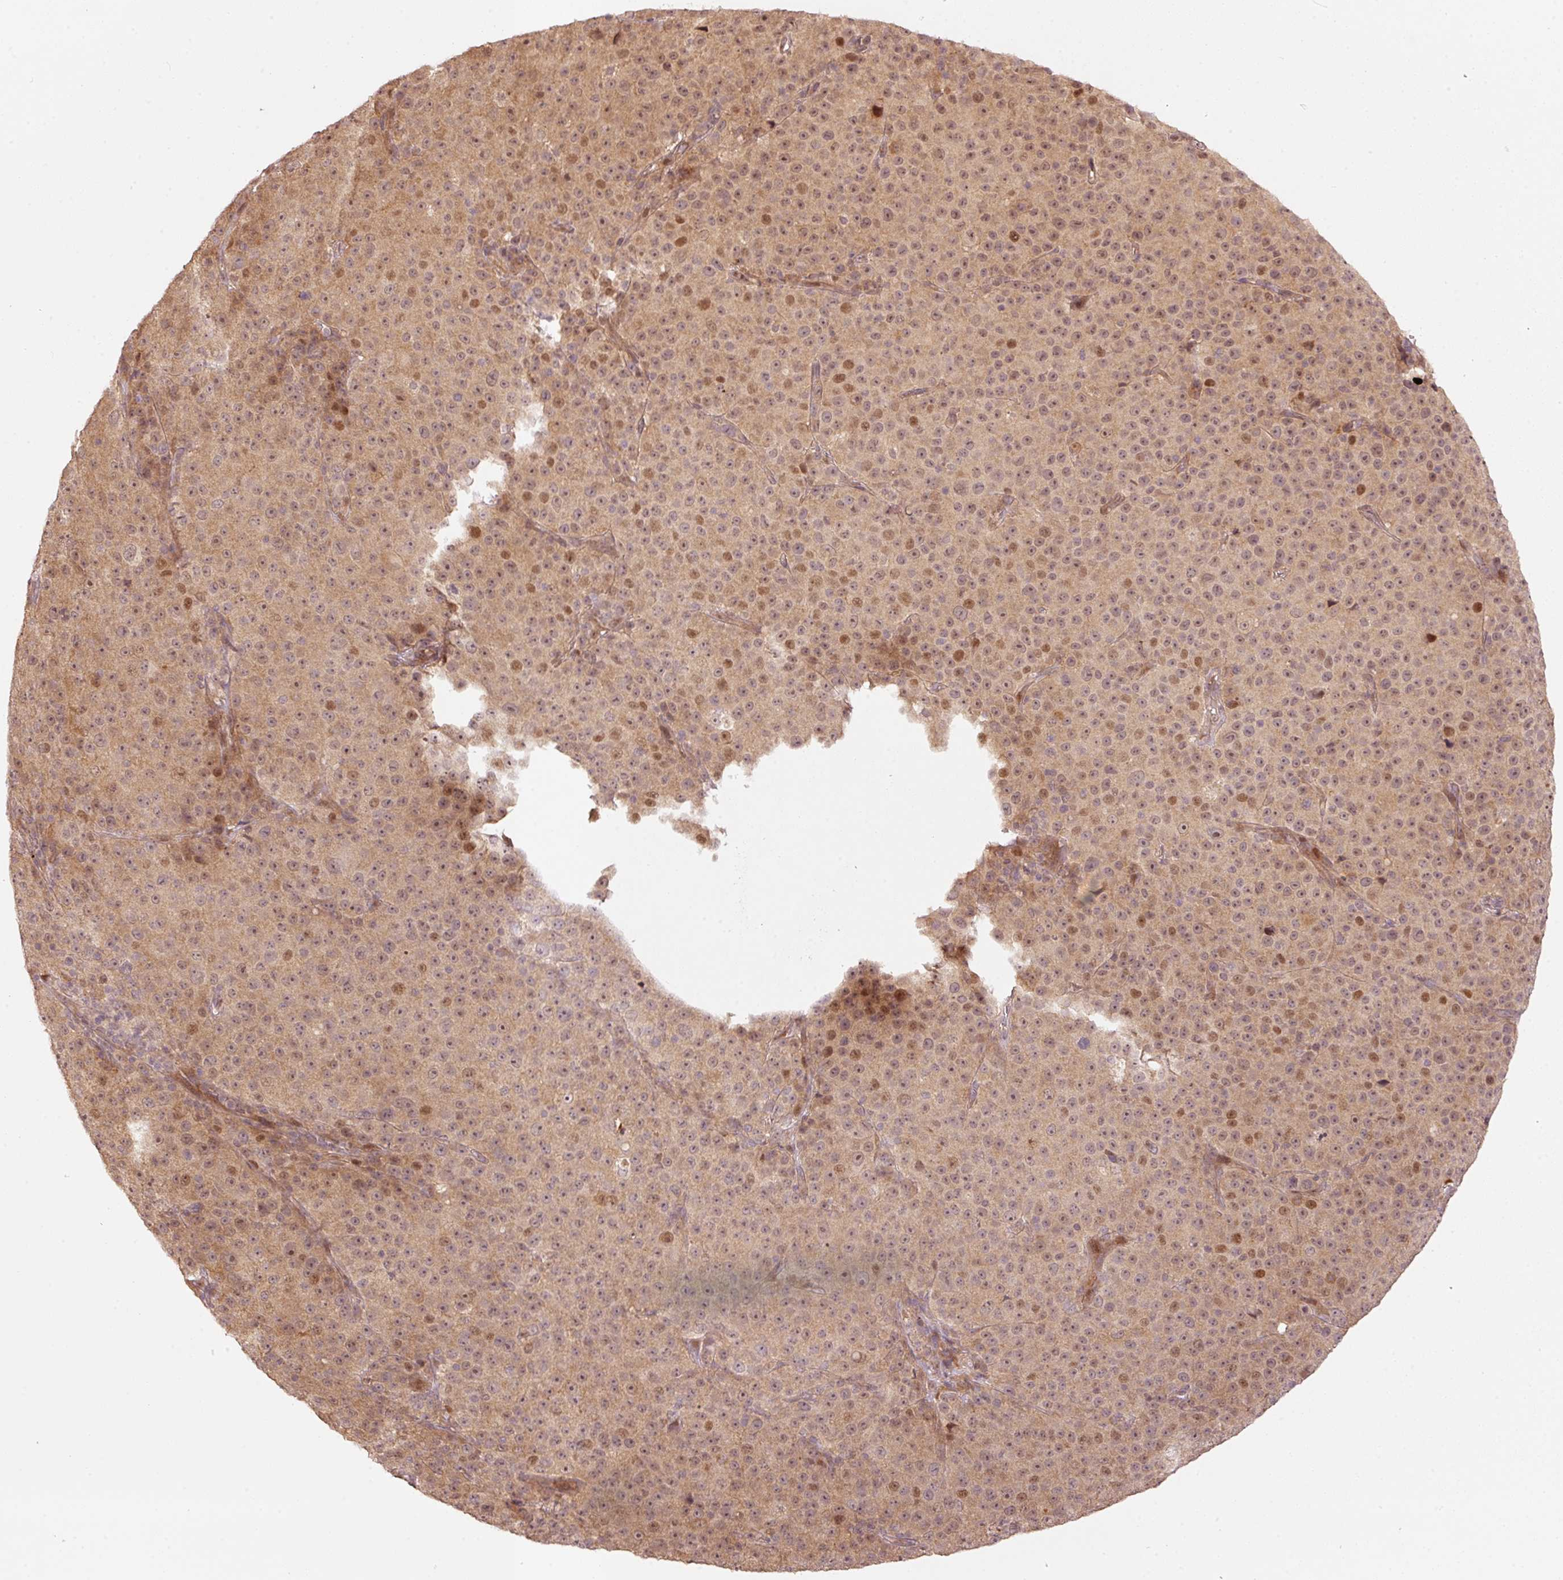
{"staining": {"intensity": "moderate", "quantity": ">75%", "location": "nuclear"}, "tissue": "melanoma", "cell_type": "Tumor cells", "image_type": "cancer", "snomed": [{"axis": "morphology", "description": "Malignant melanoma, Metastatic site"}, {"axis": "topography", "description": "Skin"}, {"axis": "topography", "description": "Lymph node"}], "caption": "Malignant melanoma (metastatic site) was stained to show a protein in brown. There is medium levels of moderate nuclear staining in about >75% of tumor cells.", "gene": "PCDHB1", "patient": {"sex": "male", "age": 66}}